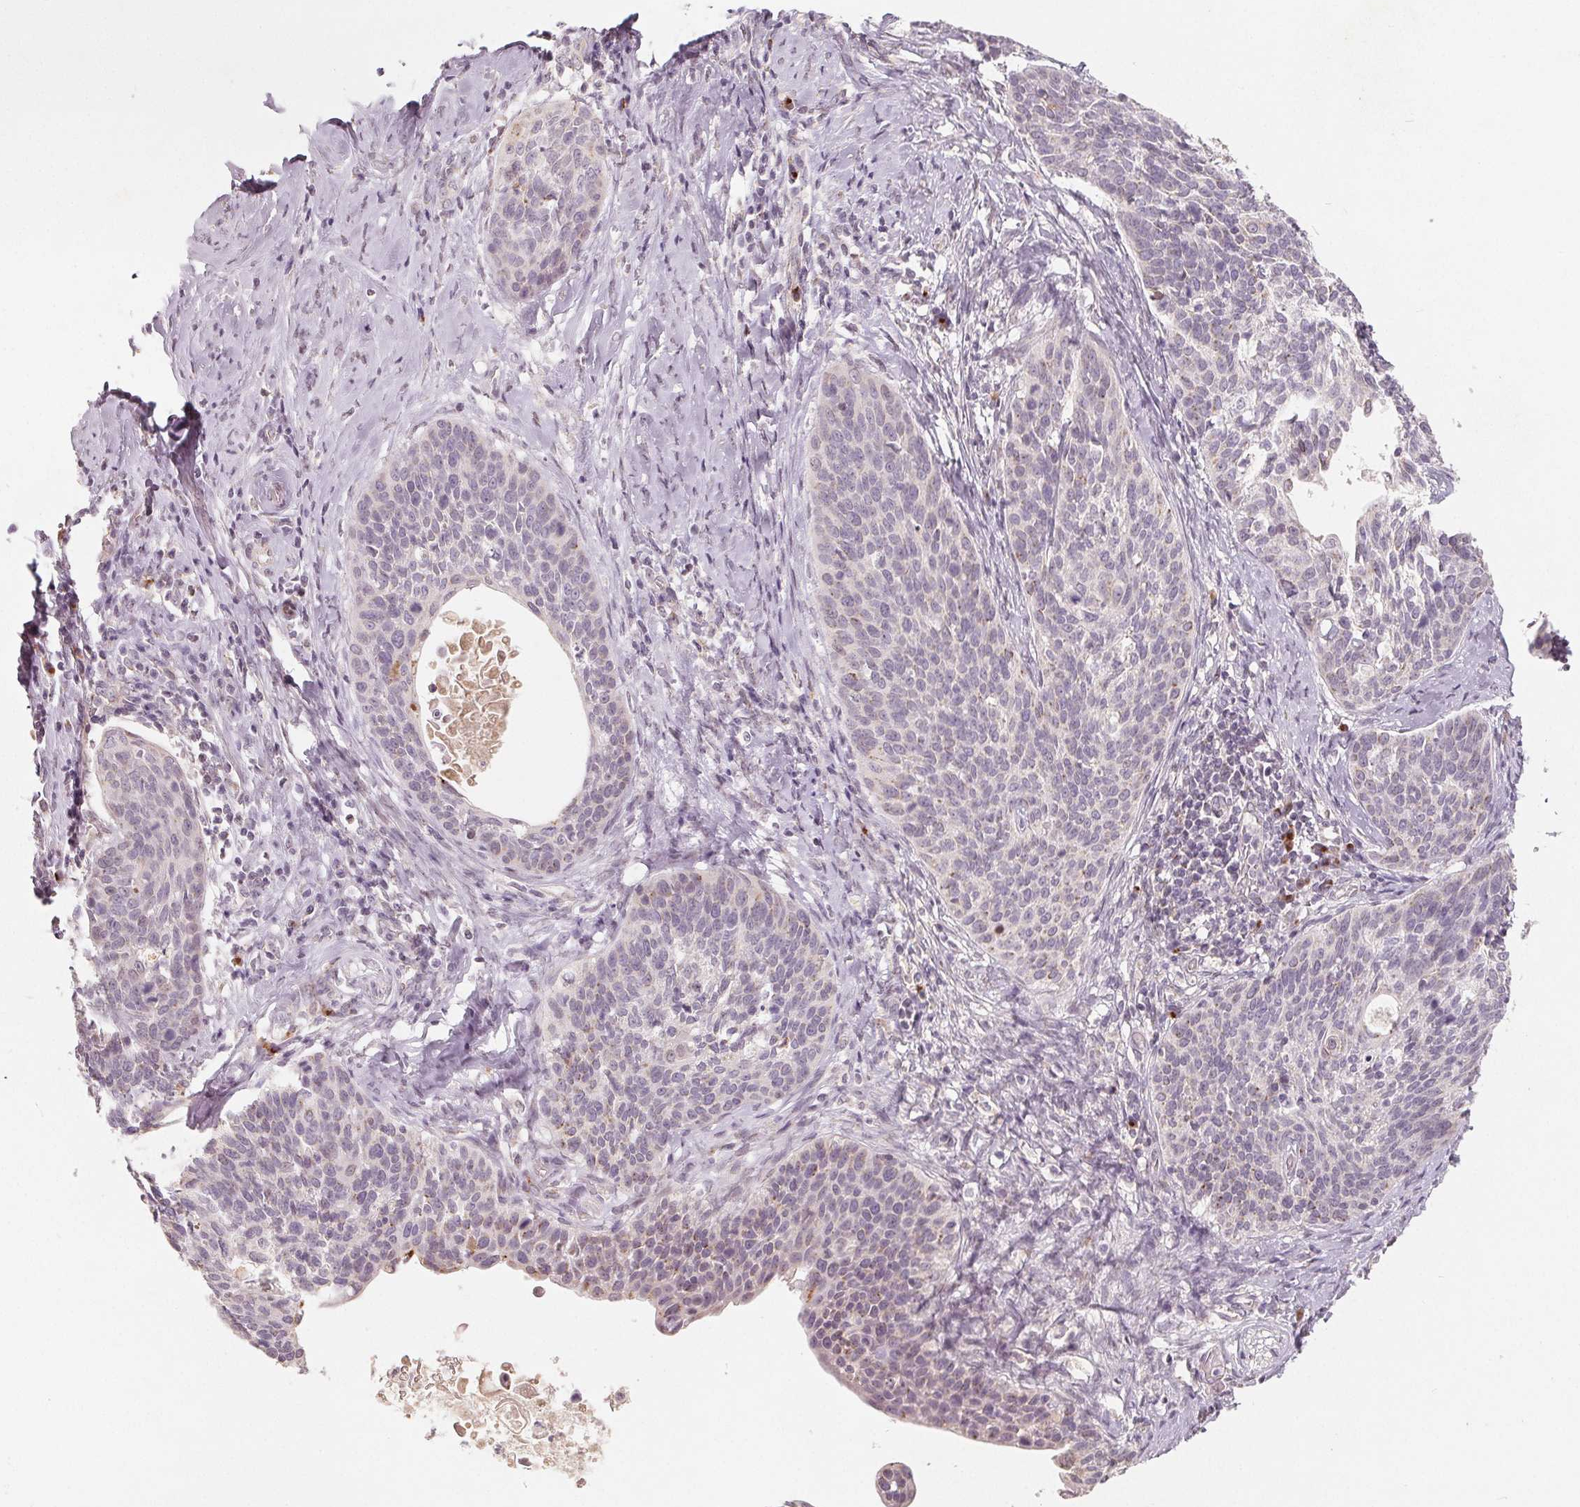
{"staining": {"intensity": "negative", "quantity": "none", "location": "none"}, "tissue": "cervical cancer", "cell_type": "Tumor cells", "image_type": "cancer", "snomed": [{"axis": "morphology", "description": "Squamous cell carcinoma, NOS"}, {"axis": "topography", "description": "Cervix"}], "caption": "IHC micrograph of squamous cell carcinoma (cervical) stained for a protein (brown), which exhibits no expression in tumor cells.", "gene": "TMSB15B", "patient": {"sex": "female", "age": 69}}